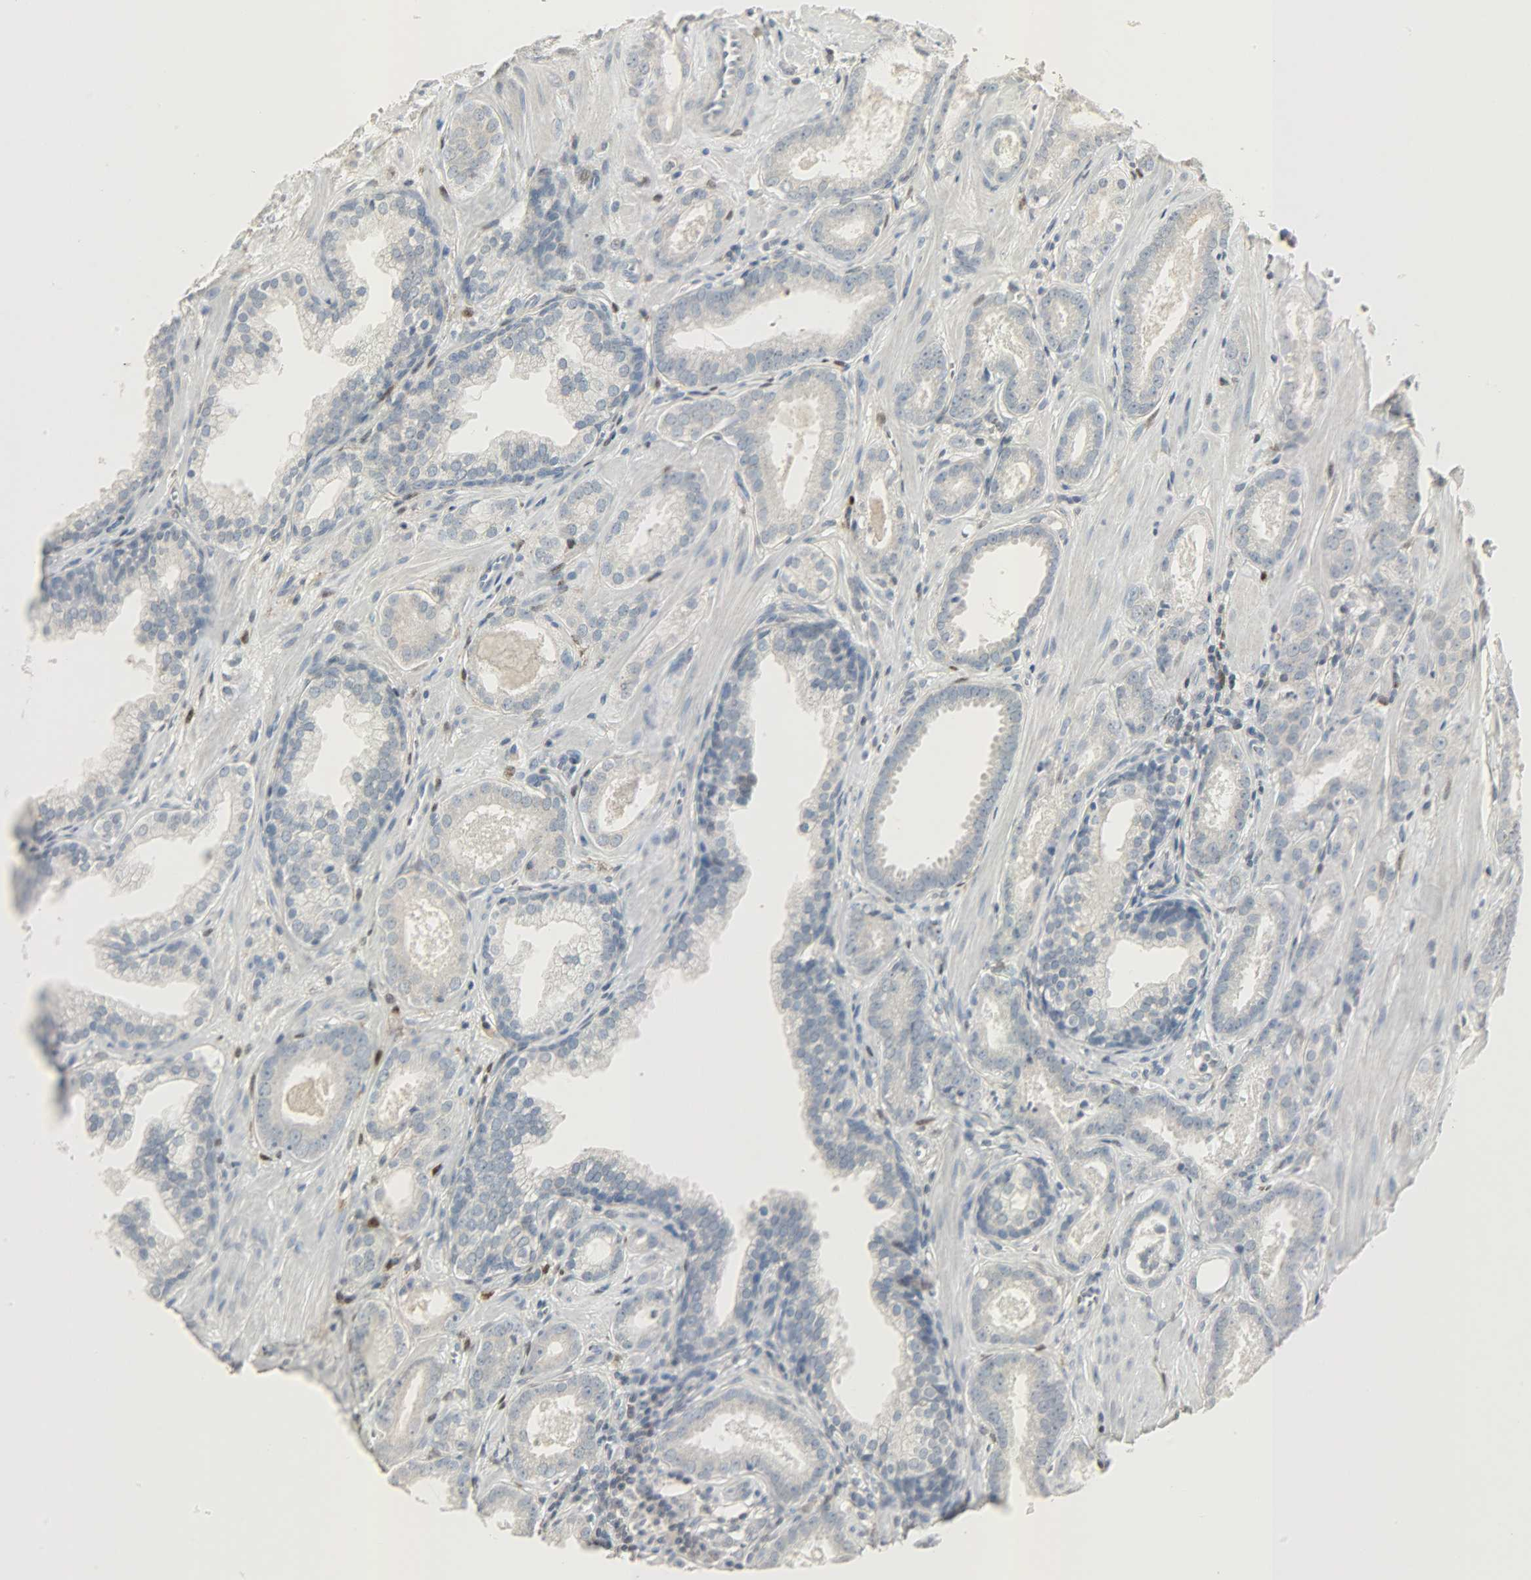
{"staining": {"intensity": "weak", "quantity": "25%-75%", "location": "cytoplasmic/membranous"}, "tissue": "prostate cancer", "cell_type": "Tumor cells", "image_type": "cancer", "snomed": [{"axis": "morphology", "description": "Adenocarcinoma, Low grade"}, {"axis": "topography", "description": "Prostate"}], "caption": "Immunohistochemistry image of neoplastic tissue: human prostate low-grade adenocarcinoma stained using immunohistochemistry shows low levels of weak protein expression localized specifically in the cytoplasmic/membranous of tumor cells, appearing as a cytoplasmic/membranous brown color.", "gene": "CAMK4", "patient": {"sex": "male", "age": 57}}